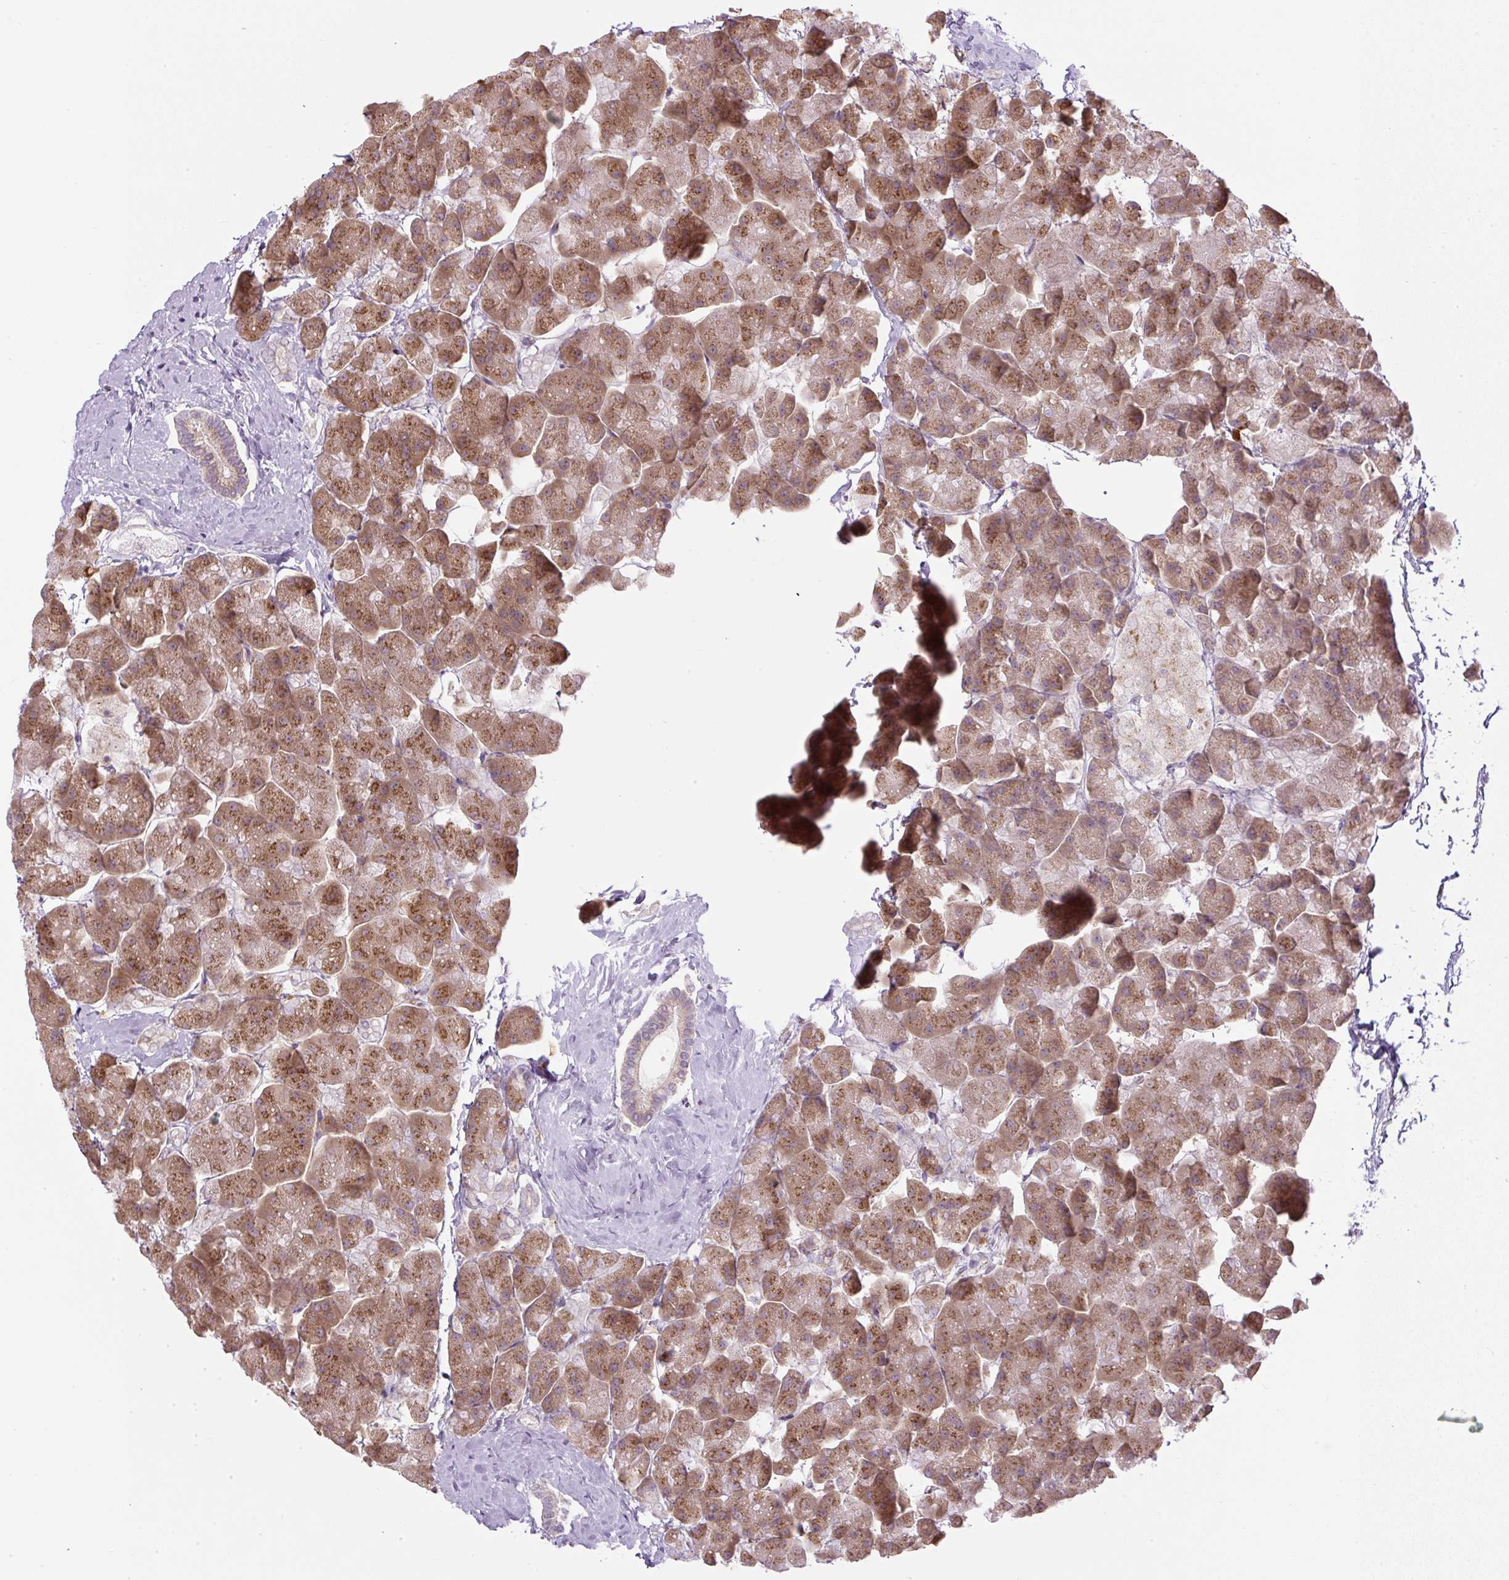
{"staining": {"intensity": "strong", "quantity": ">75%", "location": "cytoplasmic/membranous"}, "tissue": "pancreas", "cell_type": "Exocrine glandular cells", "image_type": "normal", "snomed": [{"axis": "morphology", "description": "Normal tissue, NOS"}, {"axis": "topography", "description": "Pancreas"}, {"axis": "topography", "description": "Peripheral nerve tissue"}], "caption": "The photomicrograph shows a brown stain indicating the presence of a protein in the cytoplasmic/membranous of exocrine glandular cells in pancreas. The protein is shown in brown color, while the nuclei are stained blue.", "gene": "MLX", "patient": {"sex": "male", "age": 54}}